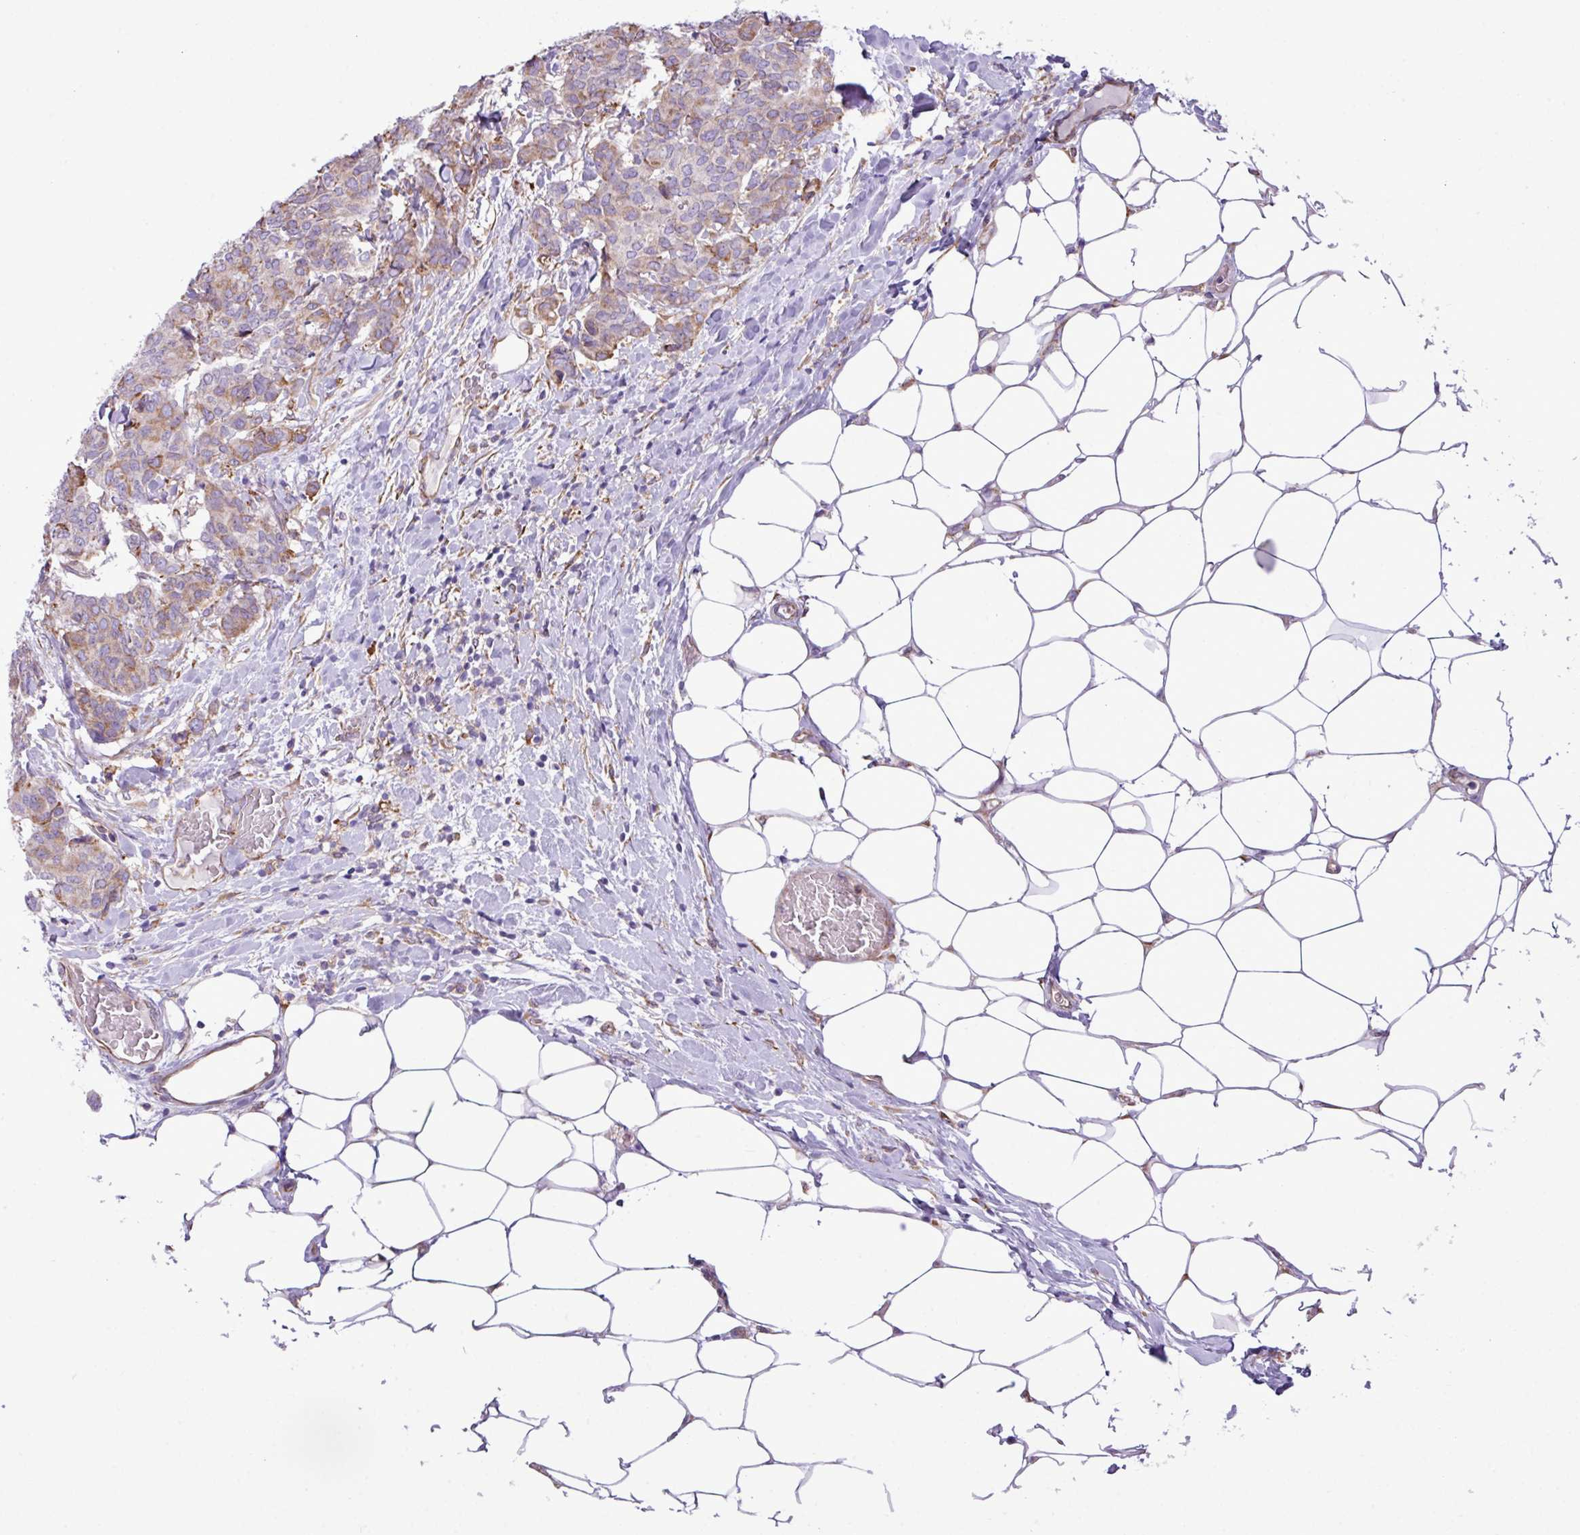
{"staining": {"intensity": "moderate", "quantity": "<25%", "location": "cytoplasmic/membranous"}, "tissue": "breast cancer", "cell_type": "Tumor cells", "image_type": "cancer", "snomed": [{"axis": "morphology", "description": "Duct carcinoma"}, {"axis": "topography", "description": "Breast"}], "caption": "Moderate cytoplasmic/membranous protein expression is identified in approximately <25% of tumor cells in invasive ductal carcinoma (breast). Using DAB (3,3'-diaminobenzidine) (brown) and hematoxylin (blue) stains, captured at high magnification using brightfield microscopy.", "gene": "ZSCAN5A", "patient": {"sex": "female", "age": 75}}